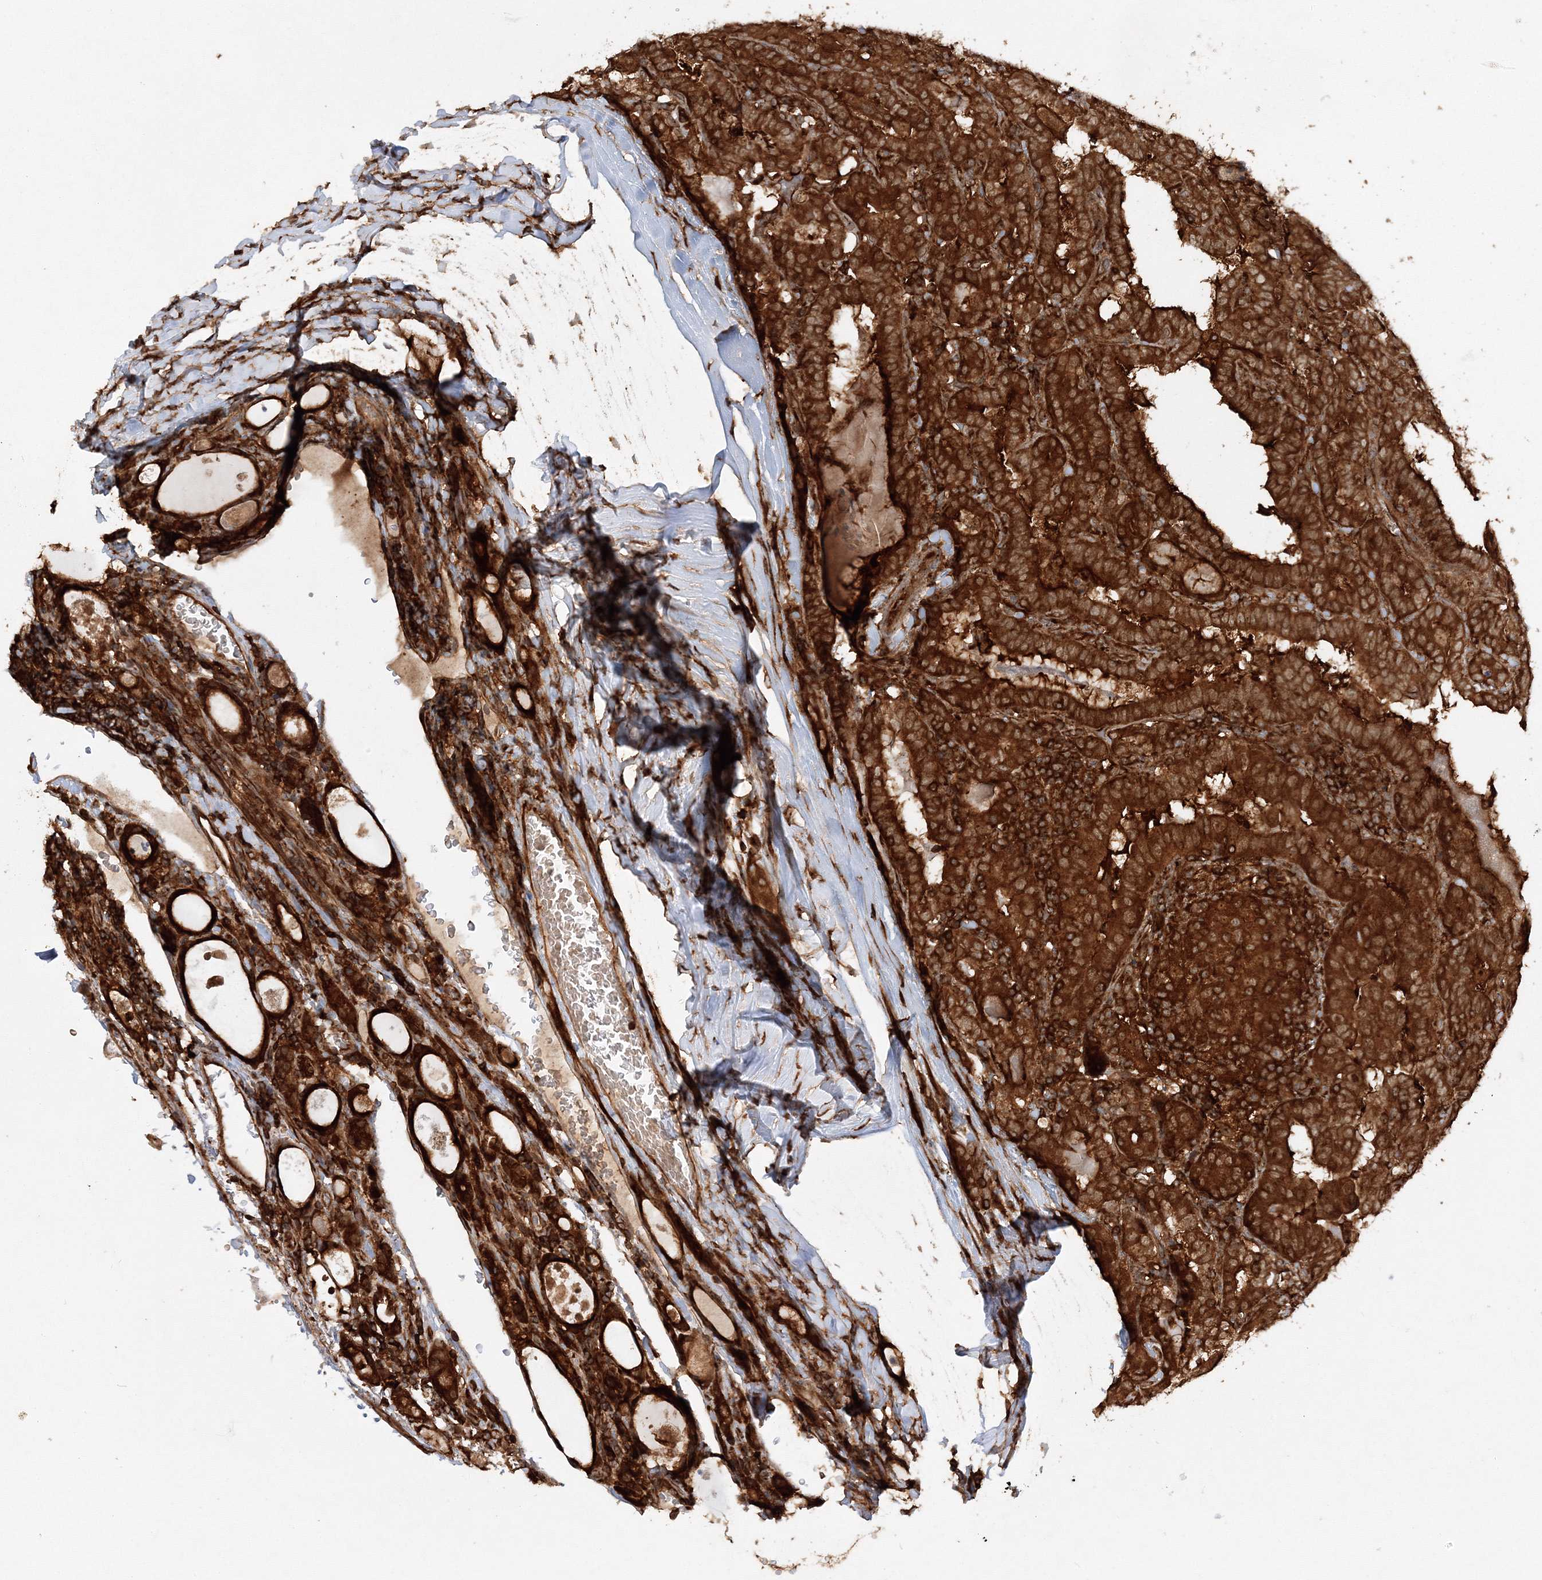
{"staining": {"intensity": "strong", "quantity": ">75%", "location": "cytoplasmic/membranous"}, "tissue": "thyroid cancer", "cell_type": "Tumor cells", "image_type": "cancer", "snomed": [{"axis": "morphology", "description": "Papillary adenocarcinoma, NOS"}, {"axis": "topography", "description": "Thyroid gland"}], "caption": "This photomicrograph demonstrates immunohistochemistry (IHC) staining of thyroid cancer (papillary adenocarcinoma), with high strong cytoplasmic/membranous staining in about >75% of tumor cells.", "gene": "WDR37", "patient": {"sex": "female", "age": 72}}